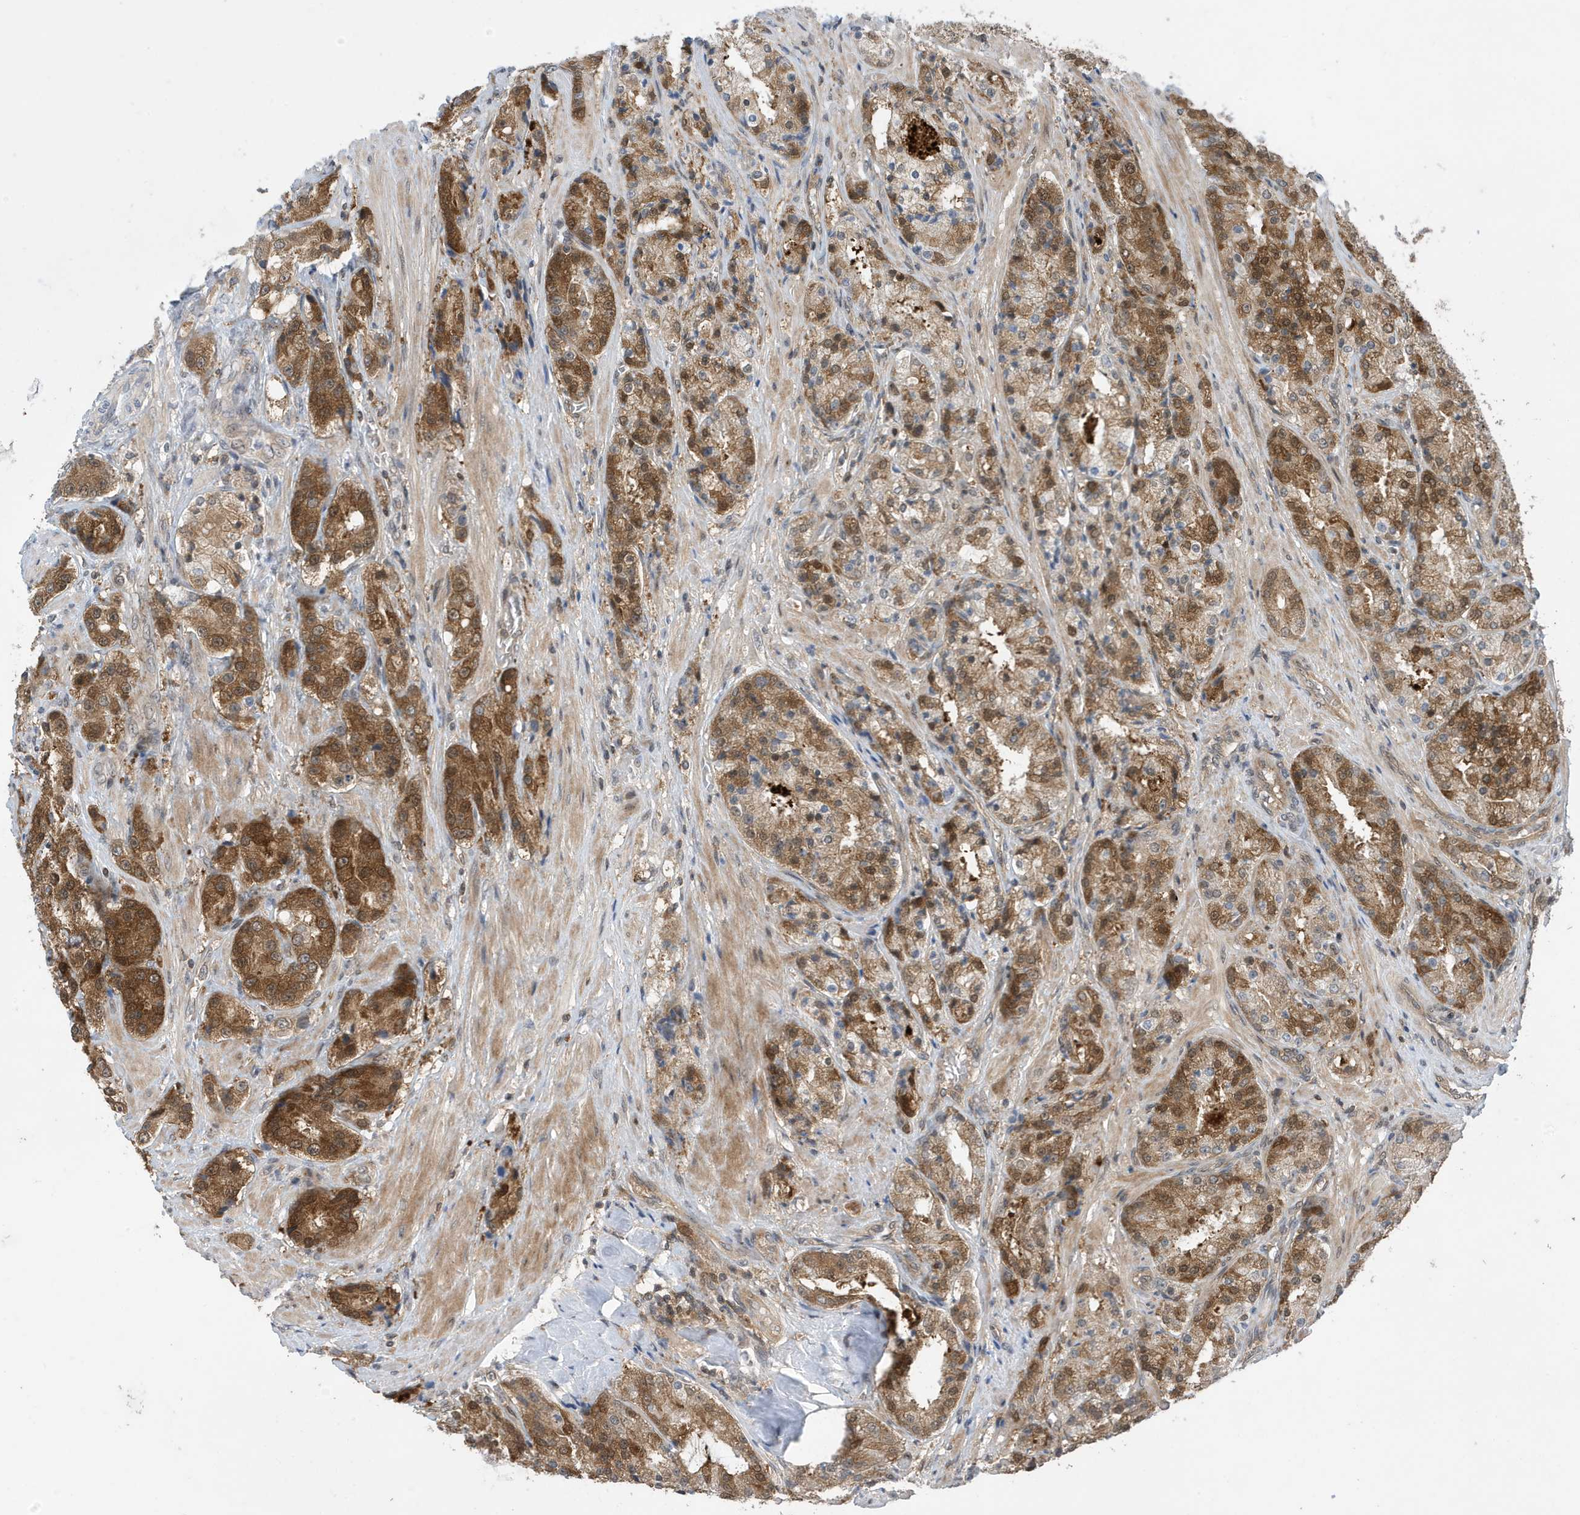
{"staining": {"intensity": "moderate", "quantity": ">75%", "location": "cytoplasmic/membranous"}, "tissue": "prostate cancer", "cell_type": "Tumor cells", "image_type": "cancer", "snomed": [{"axis": "morphology", "description": "Adenocarcinoma, High grade"}, {"axis": "topography", "description": "Prostate"}], "caption": "IHC of prostate cancer exhibits medium levels of moderate cytoplasmic/membranous positivity in about >75% of tumor cells.", "gene": "UBQLN1", "patient": {"sex": "male", "age": 60}}